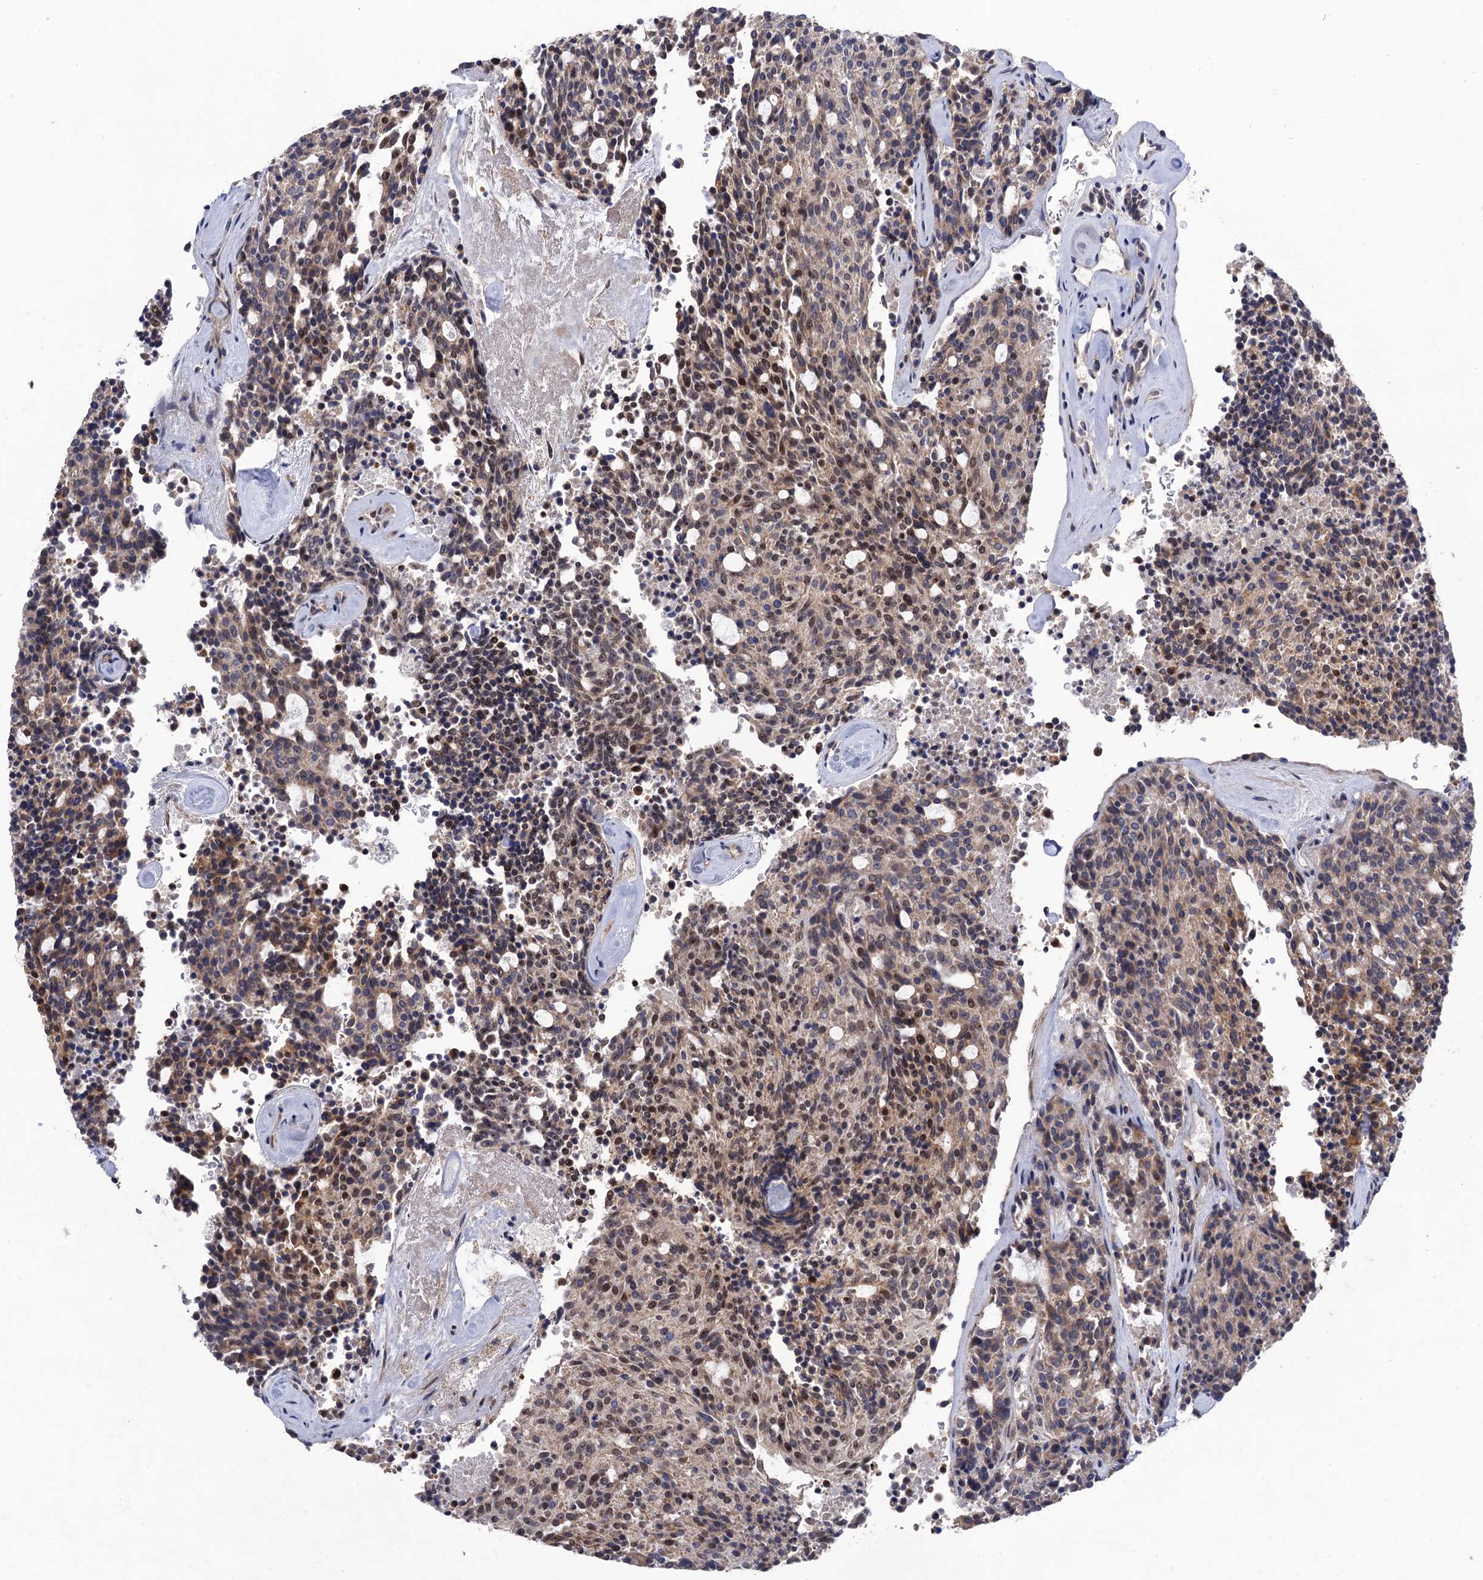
{"staining": {"intensity": "moderate", "quantity": "25%-75%", "location": "cytoplasmic/membranous,nuclear"}, "tissue": "carcinoid", "cell_type": "Tumor cells", "image_type": "cancer", "snomed": [{"axis": "morphology", "description": "Carcinoid, malignant, NOS"}, {"axis": "topography", "description": "Pancreas"}], "caption": "IHC photomicrograph of neoplastic tissue: human carcinoid (malignant) stained using IHC exhibits medium levels of moderate protein expression localized specifically in the cytoplasmic/membranous and nuclear of tumor cells, appearing as a cytoplasmic/membranous and nuclear brown color.", "gene": "ZAR1L", "patient": {"sex": "female", "age": 54}}